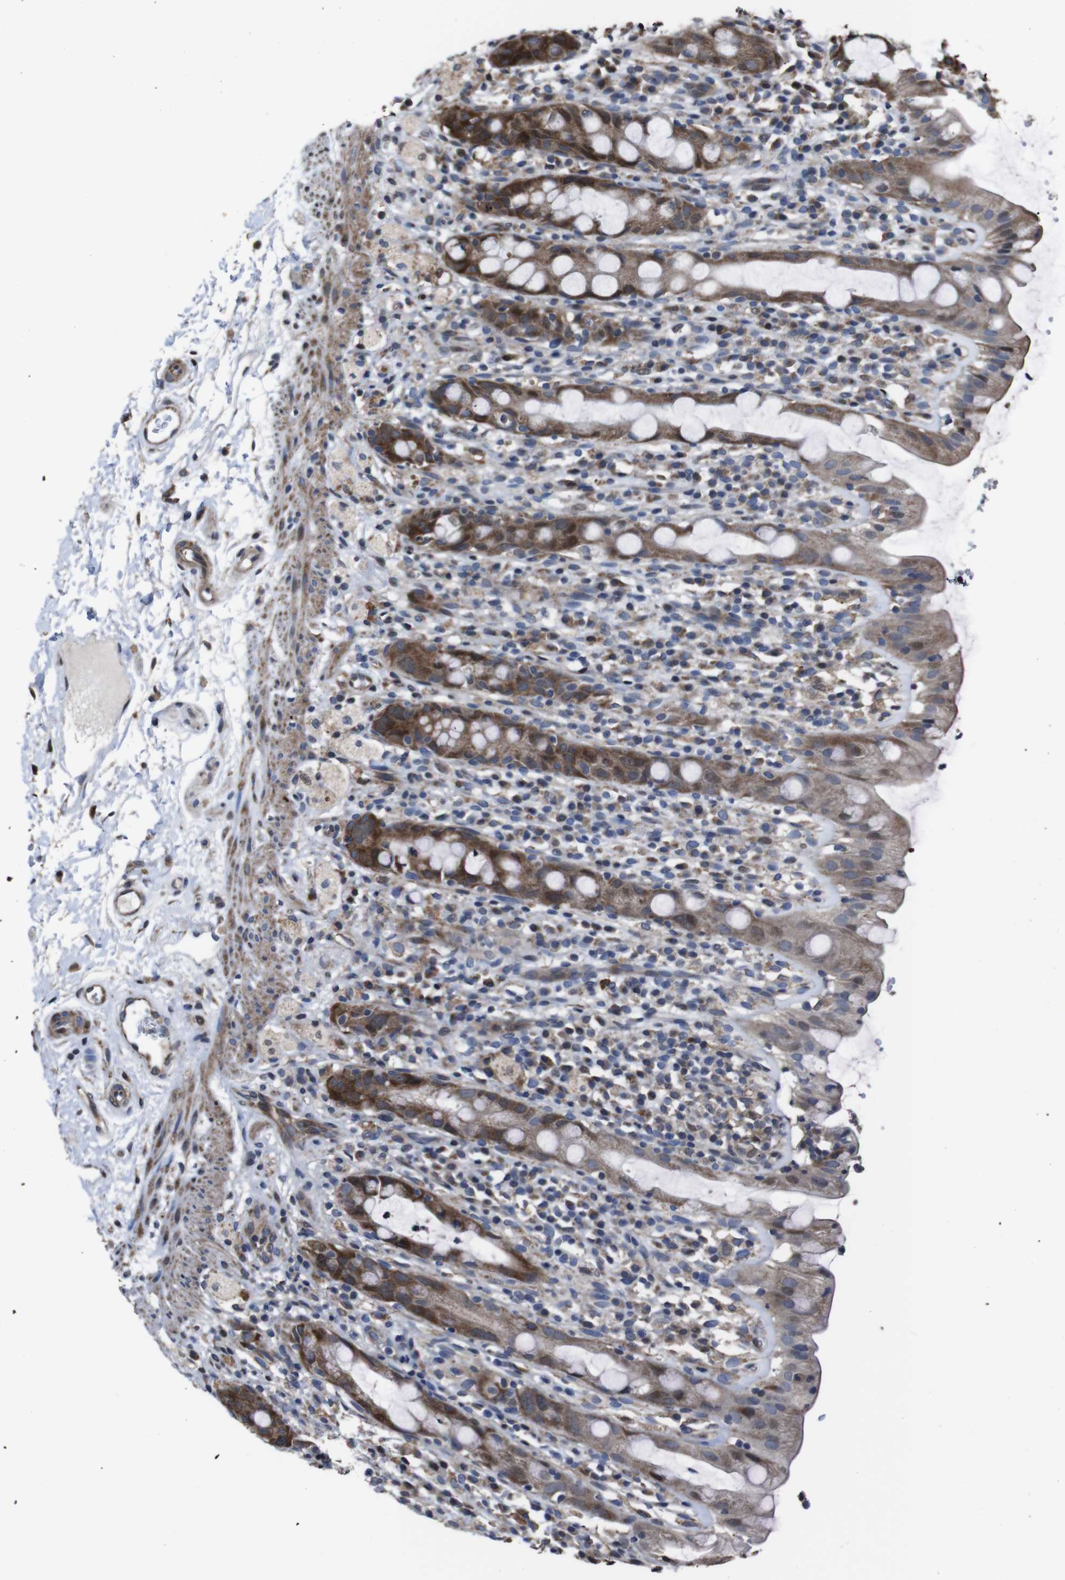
{"staining": {"intensity": "moderate", "quantity": ">75%", "location": "cytoplasmic/membranous"}, "tissue": "rectum", "cell_type": "Glandular cells", "image_type": "normal", "snomed": [{"axis": "morphology", "description": "Normal tissue, NOS"}, {"axis": "topography", "description": "Rectum"}], "caption": "Glandular cells show moderate cytoplasmic/membranous expression in approximately >75% of cells in benign rectum.", "gene": "SNN", "patient": {"sex": "male", "age": 44}}